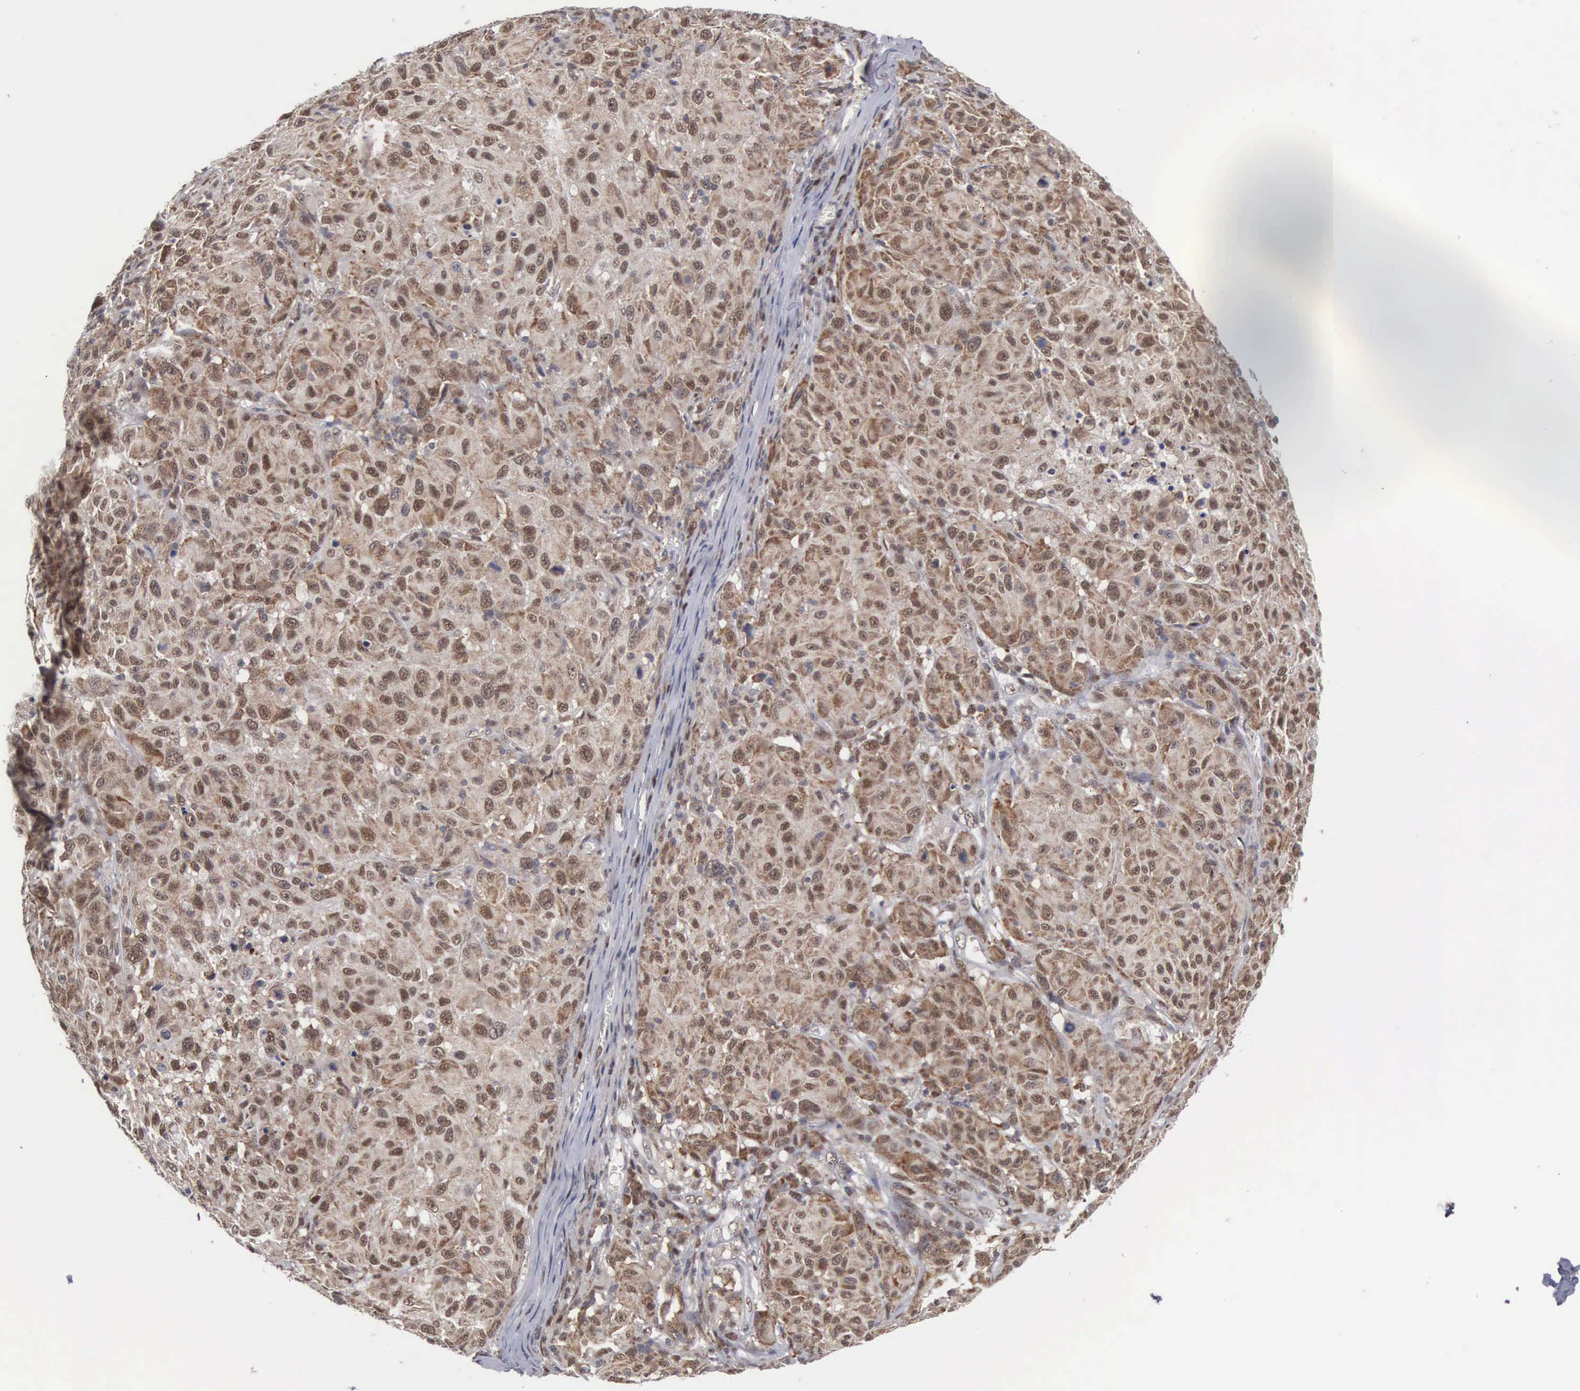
{"staining": {"intensity": "moderate", "quantity": ">75%", "location": "nuclear"}, "tissue": "melanoma", "cell_type": "Tumor cells", "image_type": "cancer", "snomed": [{"axis": "morphology", "description": "Malignant melanoma, NOS"}, {"axis": "topography", "description": "Skin"}], "caption": "Human malignant melanoma stained for a protein (brown) reveals moderate nuclear positive staining in about >75% of tumor cells.", "gene": "TRMT5", "patient": {"sex": "female", "age": 77}}